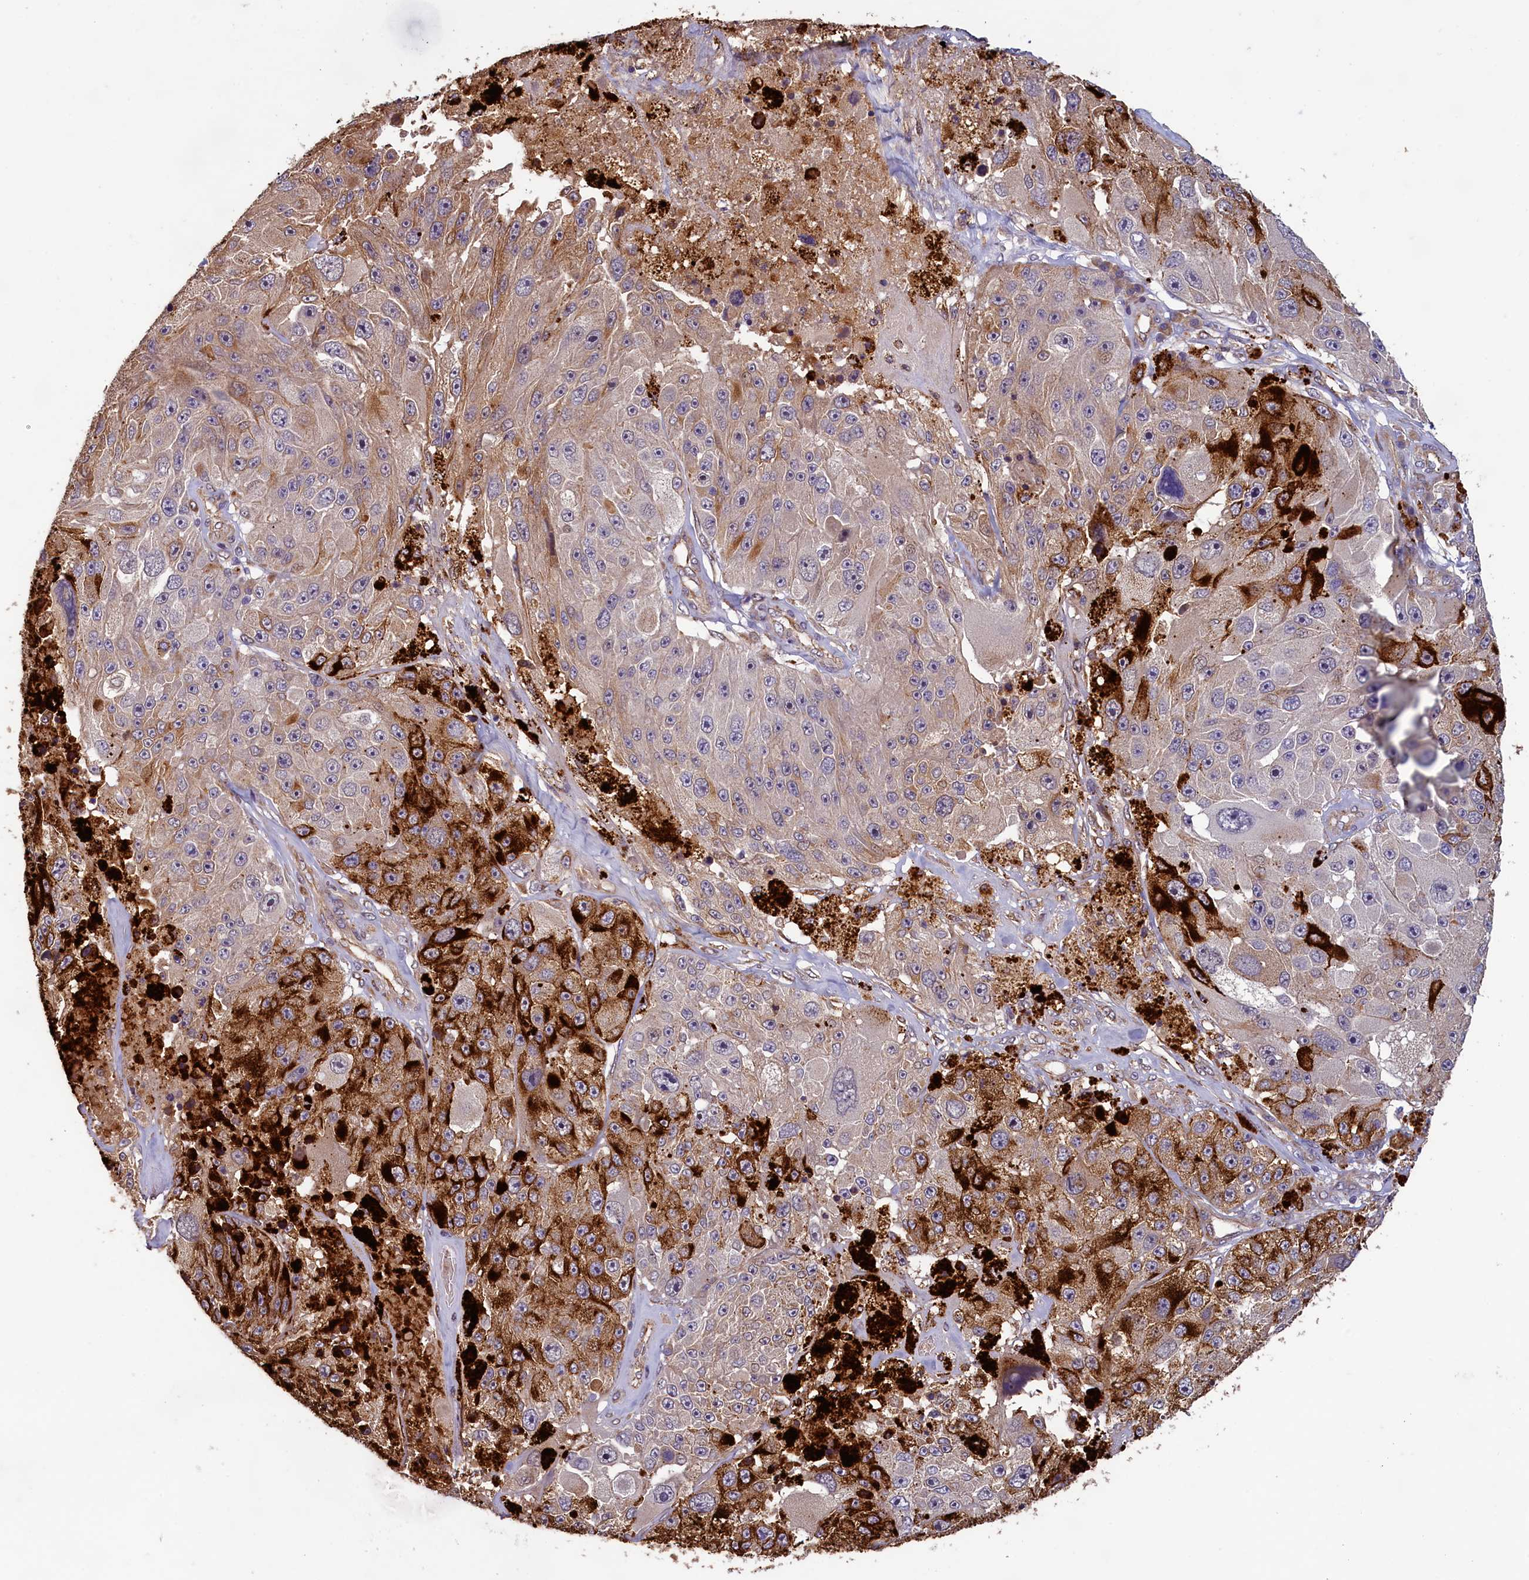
{"staining": {"intensity": "negative", "quantity": "none", "location": "none"}, "tissue": "melanoma", "cell_type": "Tumor cells", "image_type": "cancer", "snomed": [{"axis": "morphology", "description": "Malignant melanoma, Metastatic site"}, {"axis": "topography", "description": "Lymph node"}], "caption": "Photomicrograph shows no significant protein expression in tumor cells of melanoma.", "gene": "ACSBG1", "patient": {"sex": "male", "age": 62}}